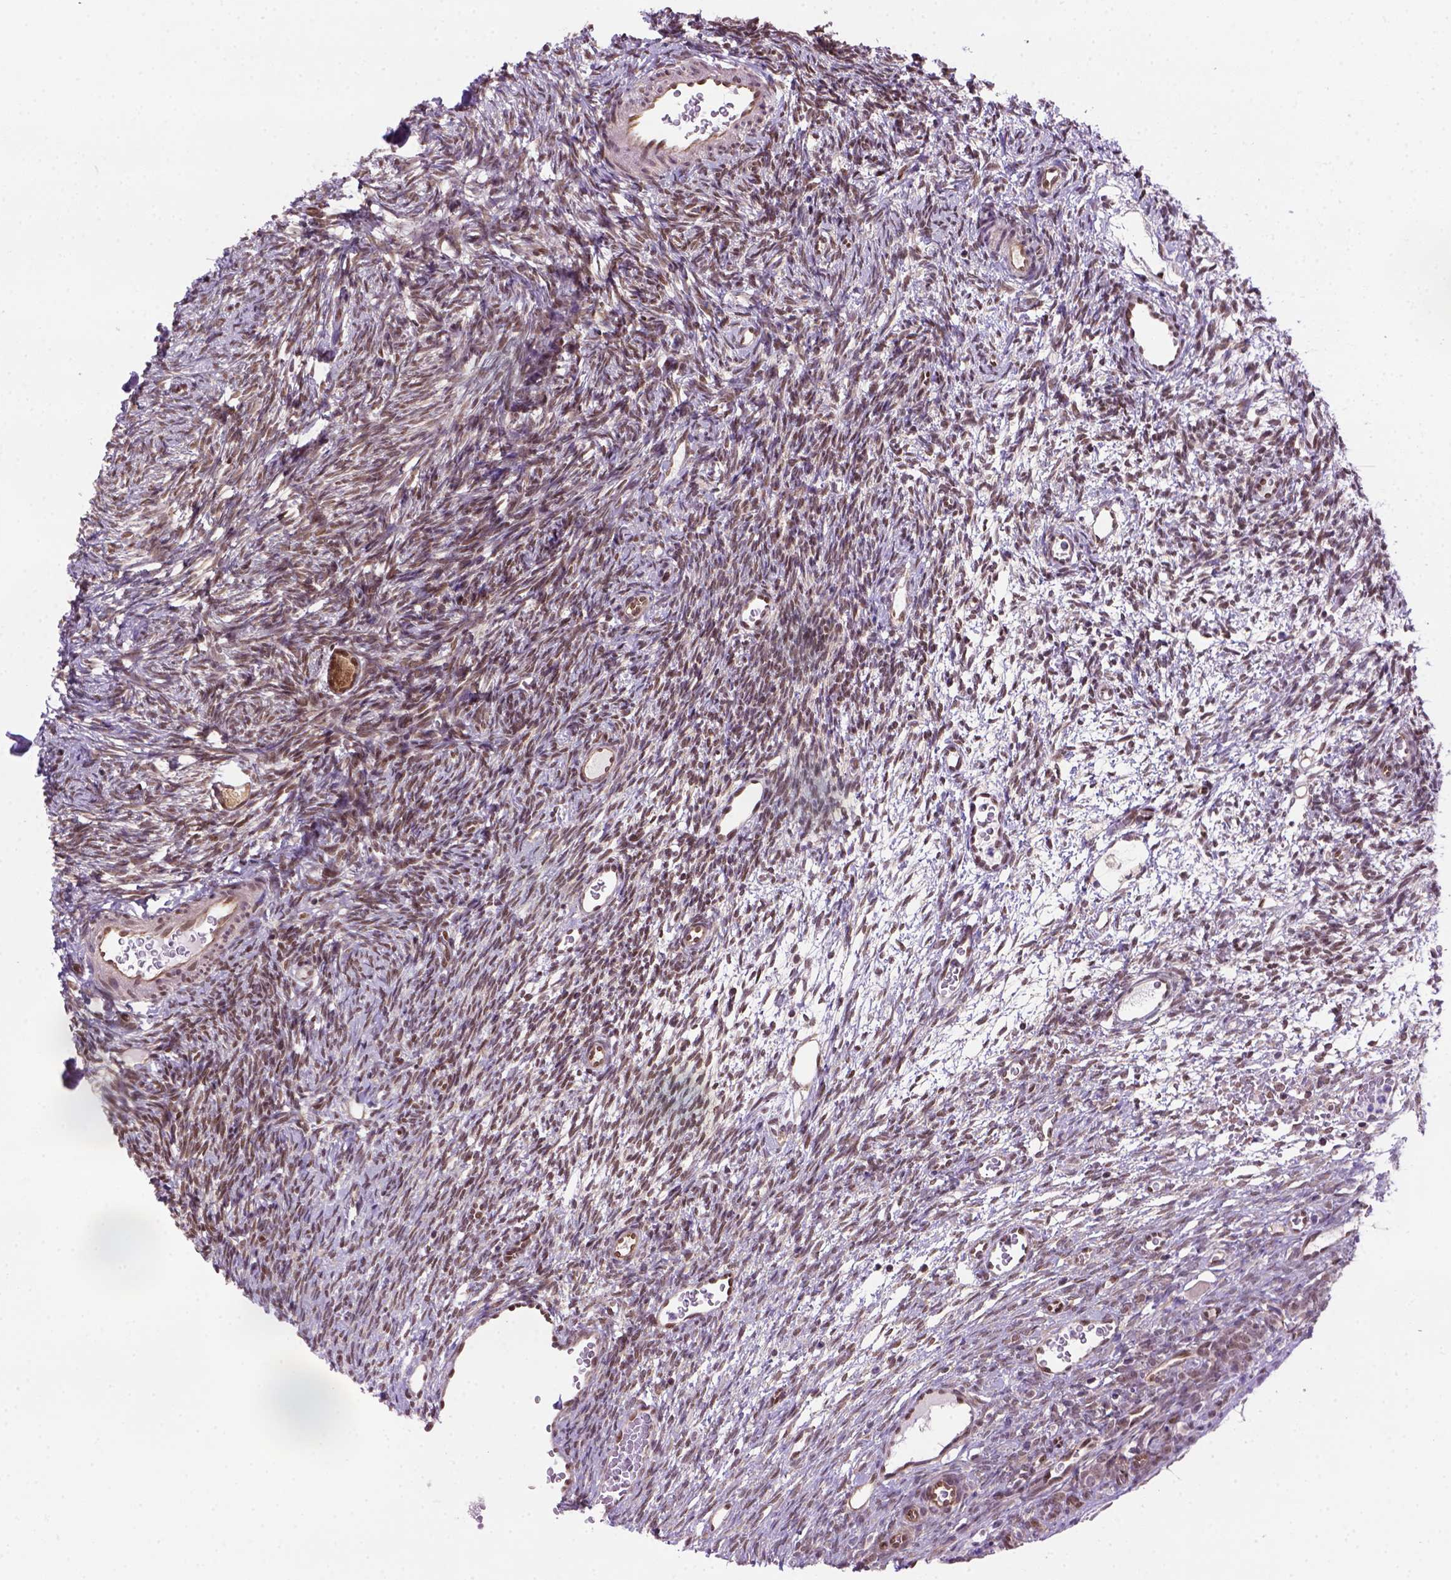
{"staining": {"intensity": "weak", "quantity": "25%-75%", "location": "cytoplasmic/membranous,nuclear"}, "tissue": "ovary", "cell_type": "Follicle cells", "image_type": "normal", "snomed": [{"axis": "morphology", "description": "Normal tissue, NOS"}, {"axis": "topography", "description": "Ovary"}], "caption": "This photomicrograph displays IHC staining of benign human ovary, with low weak cytoplasmic/membranous,nuclear staining in approximately 25%-75% of follicle cells.", "gene": "MGMT", "patient": {"sex": "female", "age": 34}}